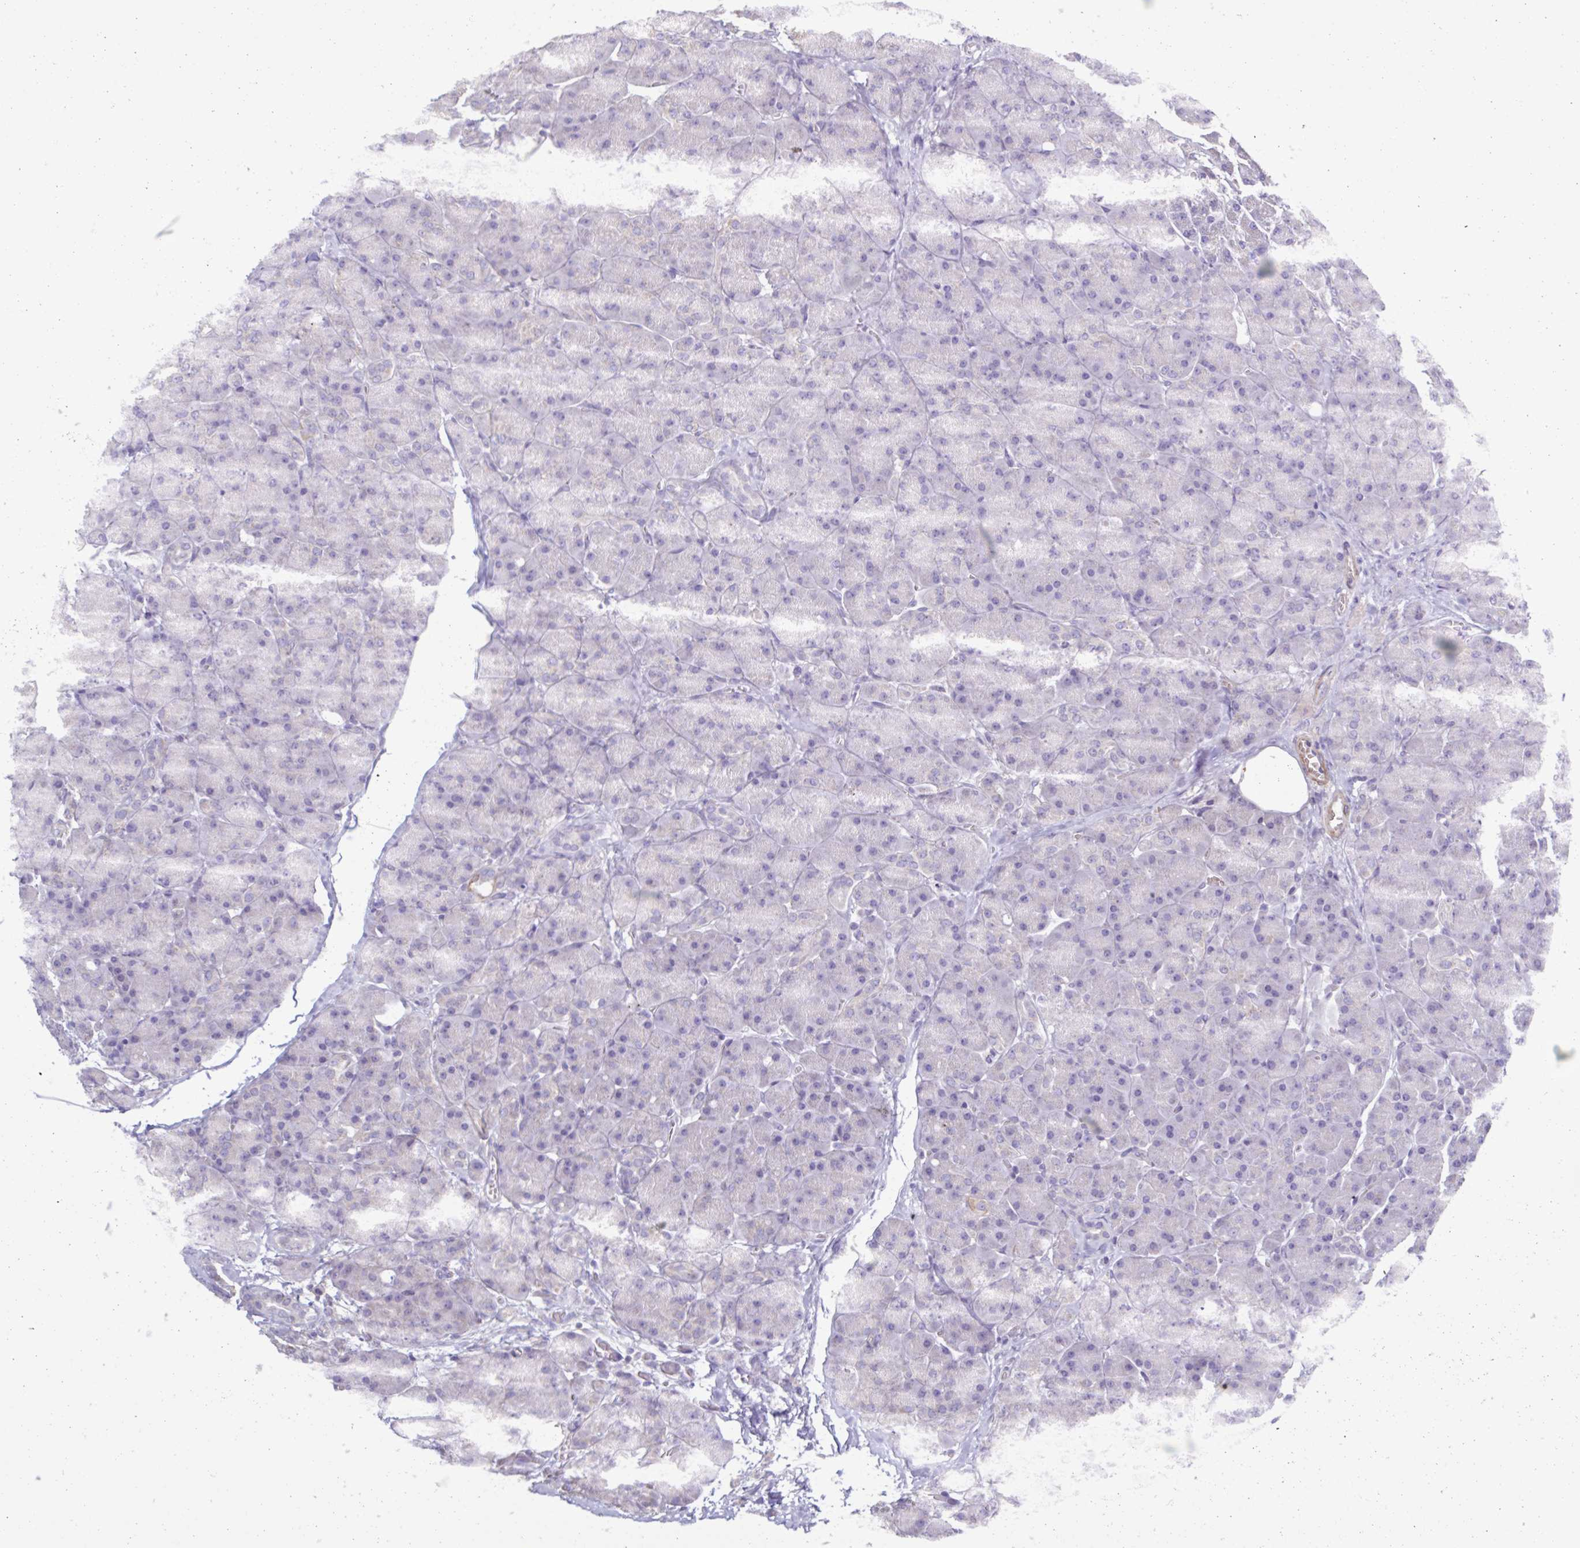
{"staining": {"intensity": "negative", "quantity": "none", "location": "none"}, "tissue": "pancreas", "cell_type": "Exocrine glandular cells", "image_type": "normal", "snomed": [{"axis": "morphology", "description": "Normal tissue, NOS"}, {"axis": "topography", "description": "Pancreas"}], "caption": "IHC histopathology image of benign human pancreas stained for a protein (brown), which shows no positivity in exocrine glandular cells. (DAB (3,3'-diaminobenzidine) immunohistochemistry with hematoxylin counter stain).", "gene": "PLA2G4E", "patient": {"sex": "male", "age": 55}}